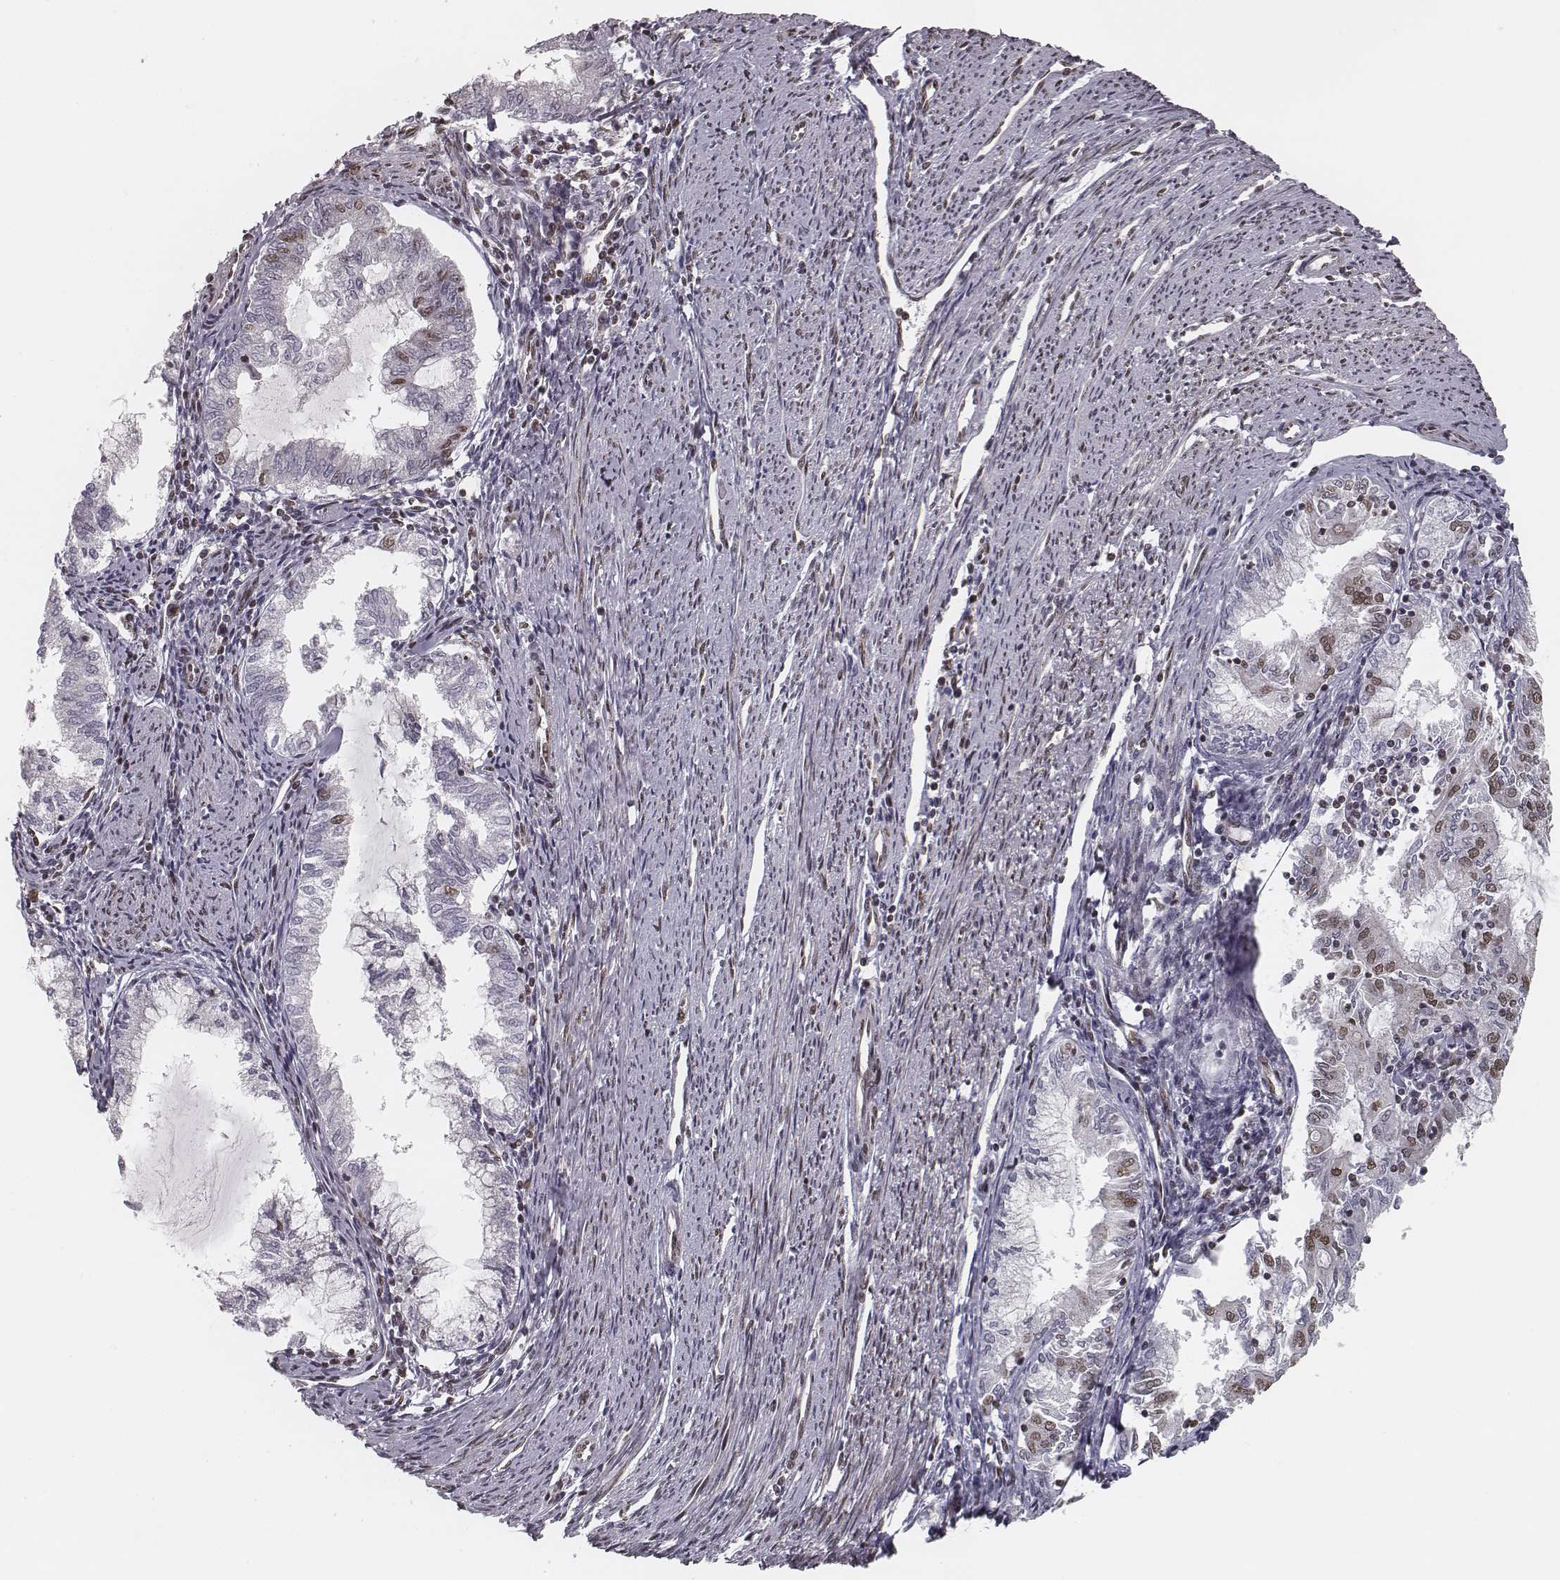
{"staining": {"intensity": "moderate", "quantity": "<25%", "location": "nuclear"}, "tissue": "endometrial cancer", "cell_type": "Tumor cells", "image_type": "cancer", "snomed": [{"axis": "morphology", "description": "Adenocarcinoma, NOS"}, {"axis": "topography", "description": "Endometrium"}], "caption": "Endometrial cancer (adenocarcinoma) was stained to show a protein in brown. There is low levels of moderate nuclear expression in about <25% of tumor cells. (Stains: DAB (3,3'-diaminobenzidine) in brown, nuclei in blue, Microscopy: brightfield microscopy at high magnification).", "gene": "HMGA2", "patient": {"sex": "female", "age": 79}}